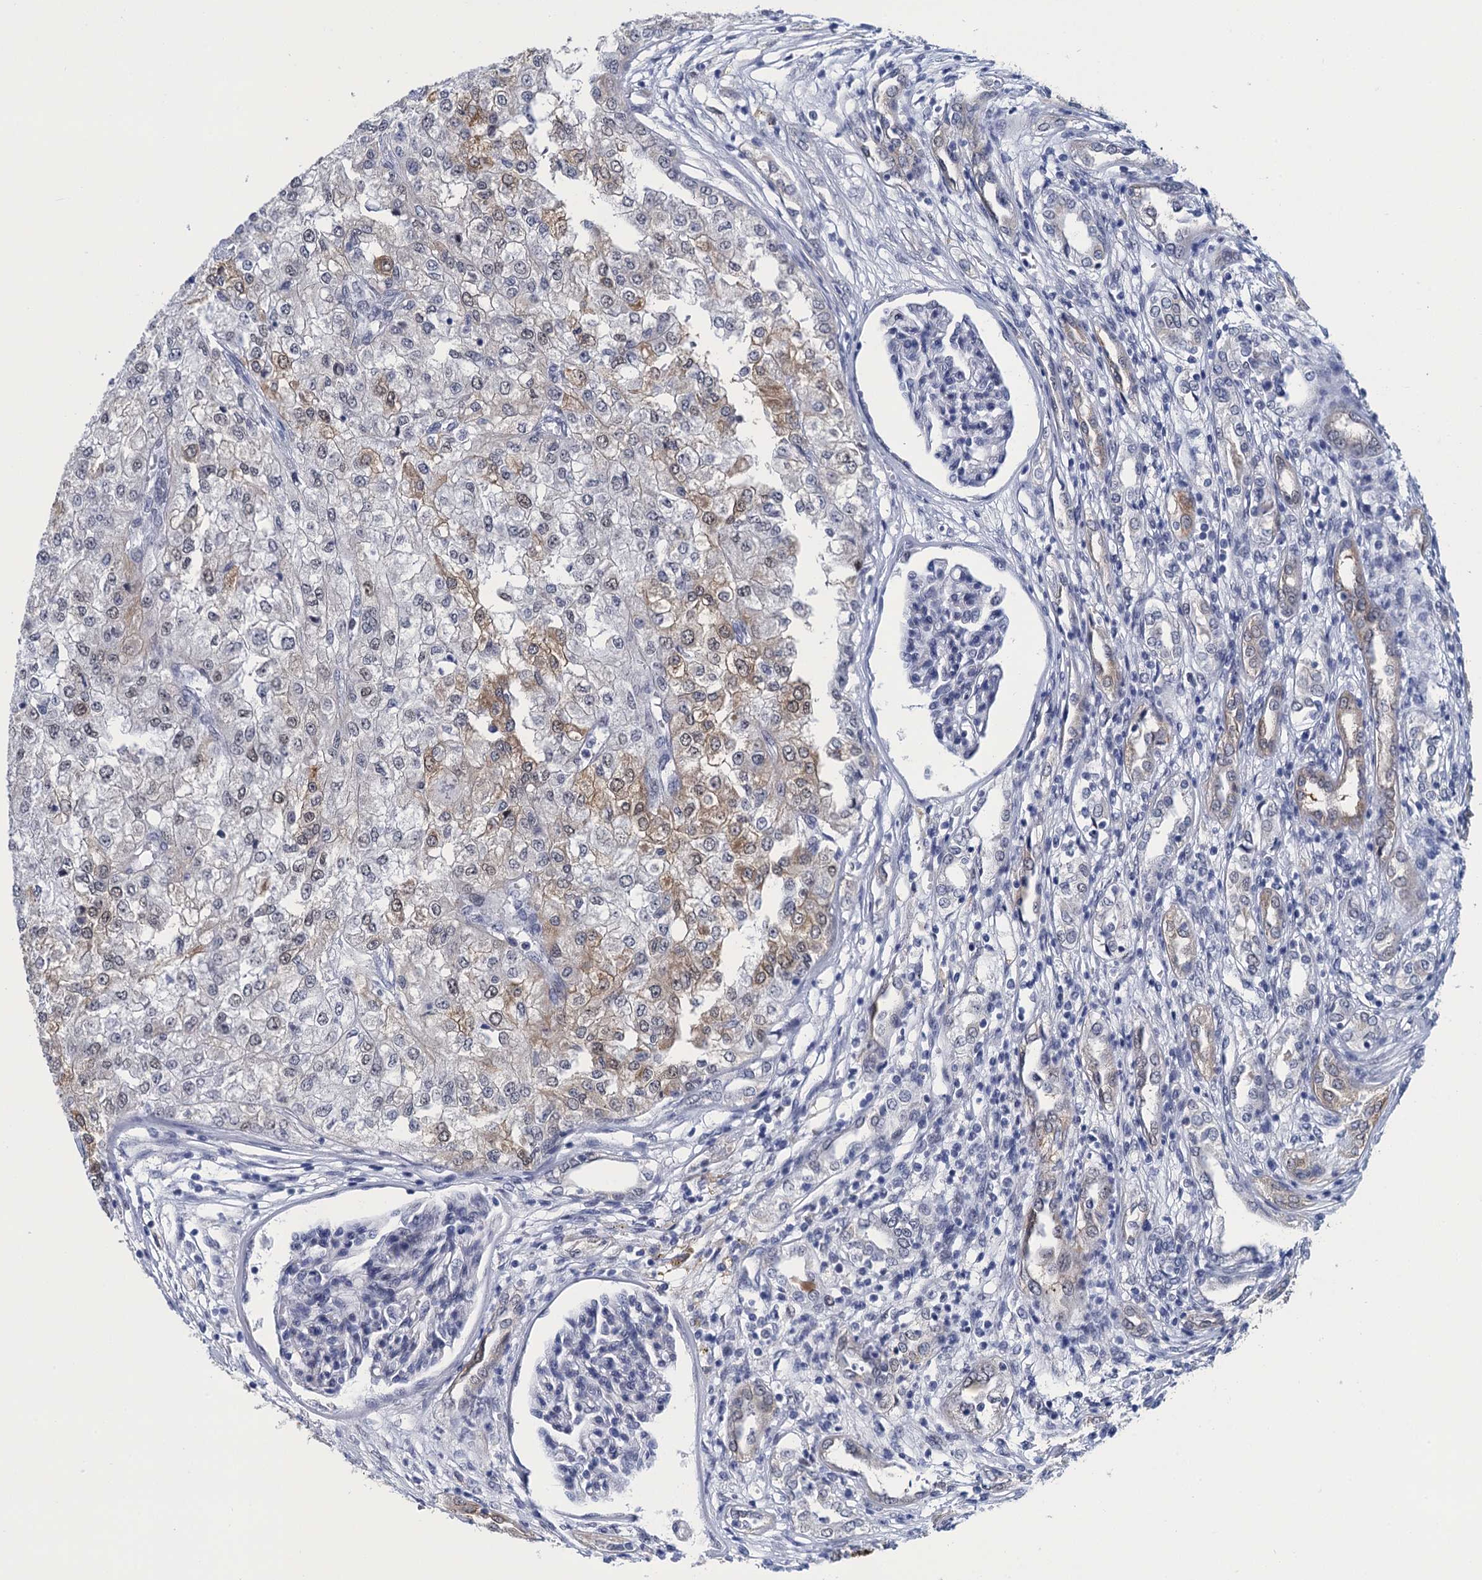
{"staining": {"intensity": "weak", "quantity": "<25%", "location": "cytoplasmic/membranous"}, "tissue": "renal cancer", "cell_type": "Tumor cells", "image_type": "cancer", "snomed": [{"axis": "morphology", "description": "Adenocarcinoma, NOS"}, {"axis": "topography", "description": "Kidney"}], "caption": "Immunohistochemical staining of renal cancer reveals no significant staining in tumor cells. The staining is performed using DAB brown chromogen with nuclei counter-stained in using hematoxylin.", "gene": "GINS3", "patient": {"sex": "female", "age": 54}}